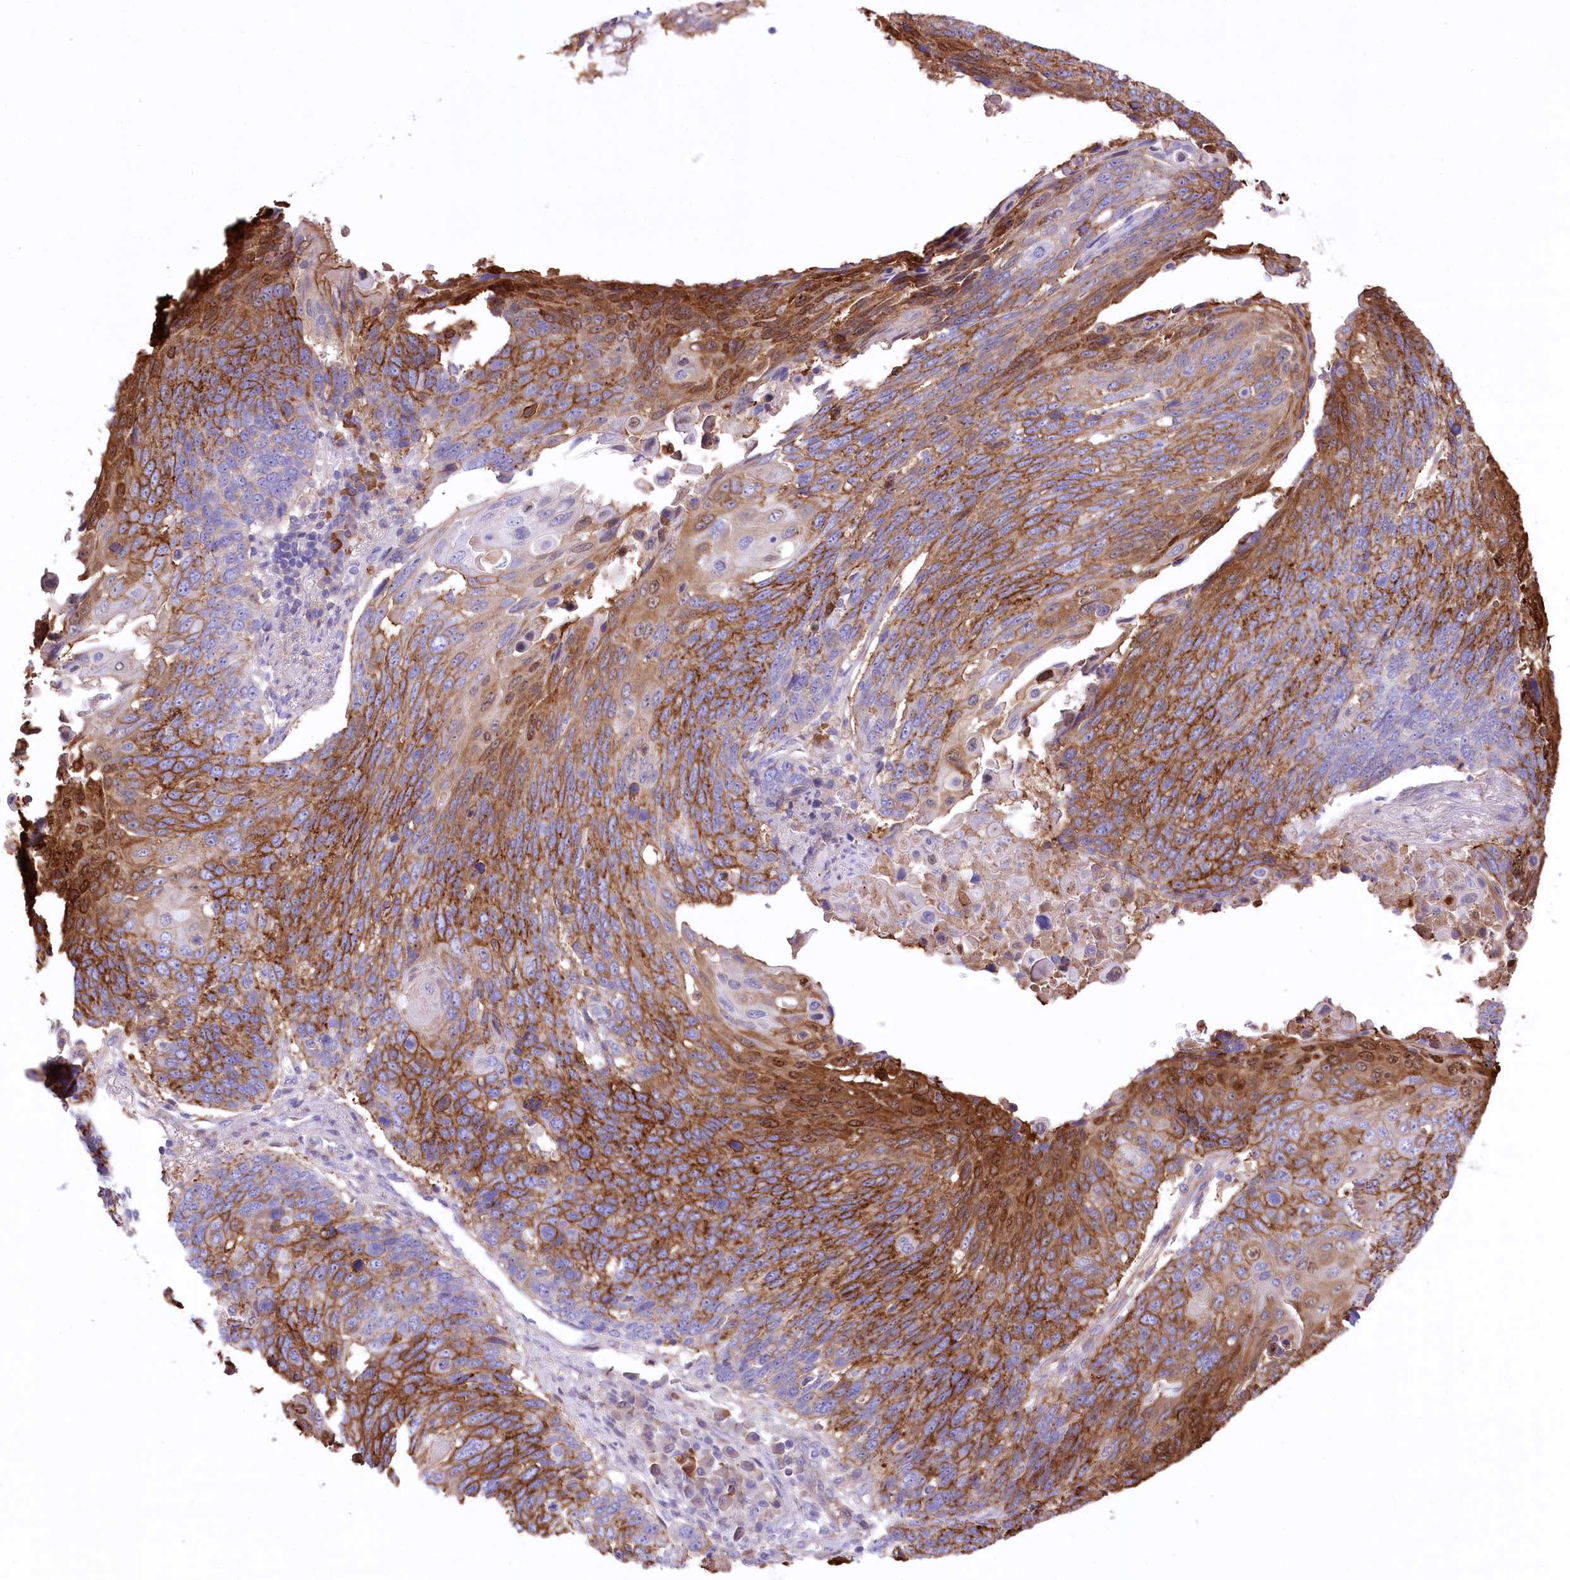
{"staining": {"intensity": "strong", "quantity": ">75%", "location": "cytoplasmic/membranous"}, "tissue": "lung cancer", "cell_type": "Tumor cells", "image_type": "cancer", "snomed": [{"axis": "morphology", "description": "Squamous cell carcinoma, NOS"}, {"axis": "topography", "description": "Lung"}], "caption": "This is an image of immunohistochemistry (IHC) staining of lung cancer, which shows strong staining in the cytoplasmic/membranous of tumor cells.", "gene": "CEP164", "patient": {"sex": "male", "age": 66}}